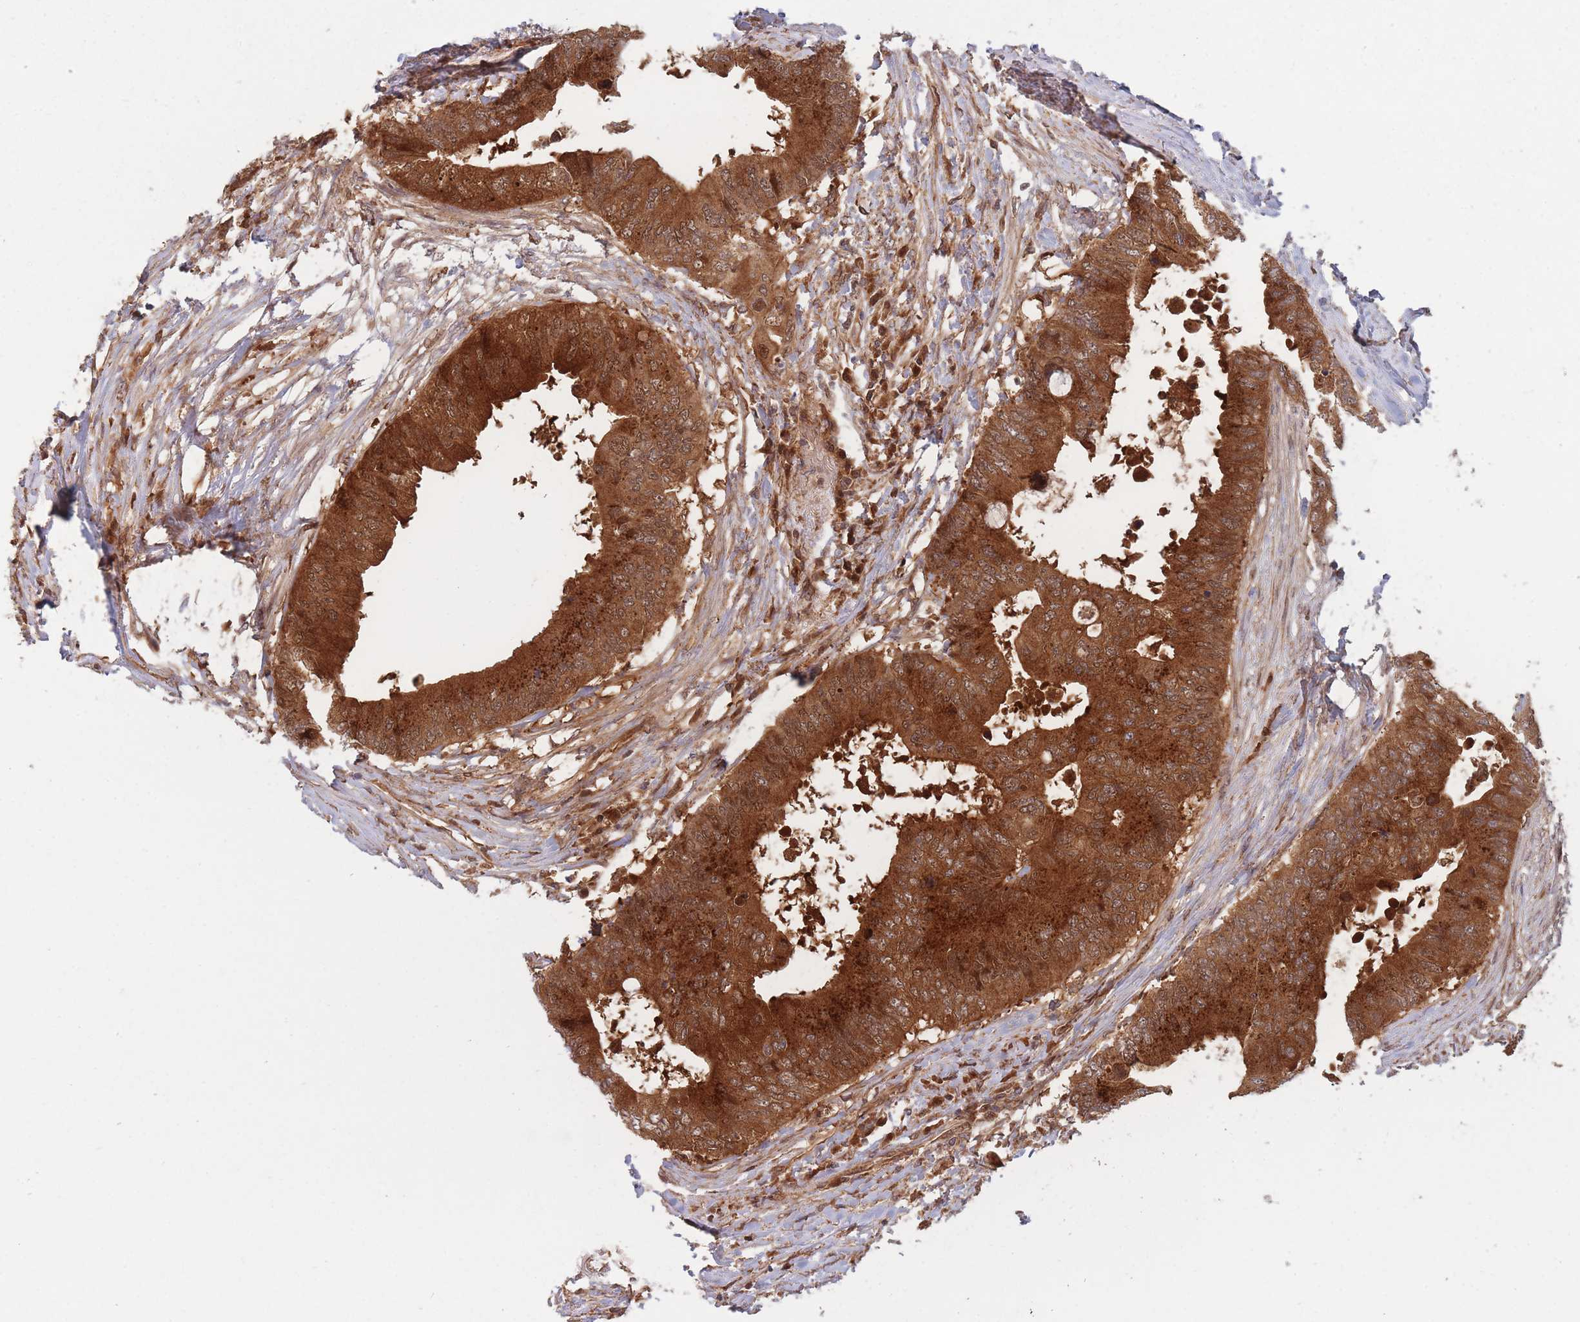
{"staining": {"intensity": "strong", "quantity": ">75%", "location": "cytoplasmic/membranous"}, "tissue": "colorectal cancer", "cell_type": "Tumor cells", "image_type": "cancer", "snomed": [{"axis": "morphology", "description": "Adenocarcinoma, NOS"}, {"axis": "topography", "description": "Colon"}], "caption": "Immunohistochemical staining of human colorectal adenocarcinoma demonstrates high levels of strong cytoplasmic/membranous staining in approximately >75% of tumor cells. (IHC, brightfield microscopy, high magnification).", "gene": "PODXL2", "patient": {"sex": "male", "age": 71}}